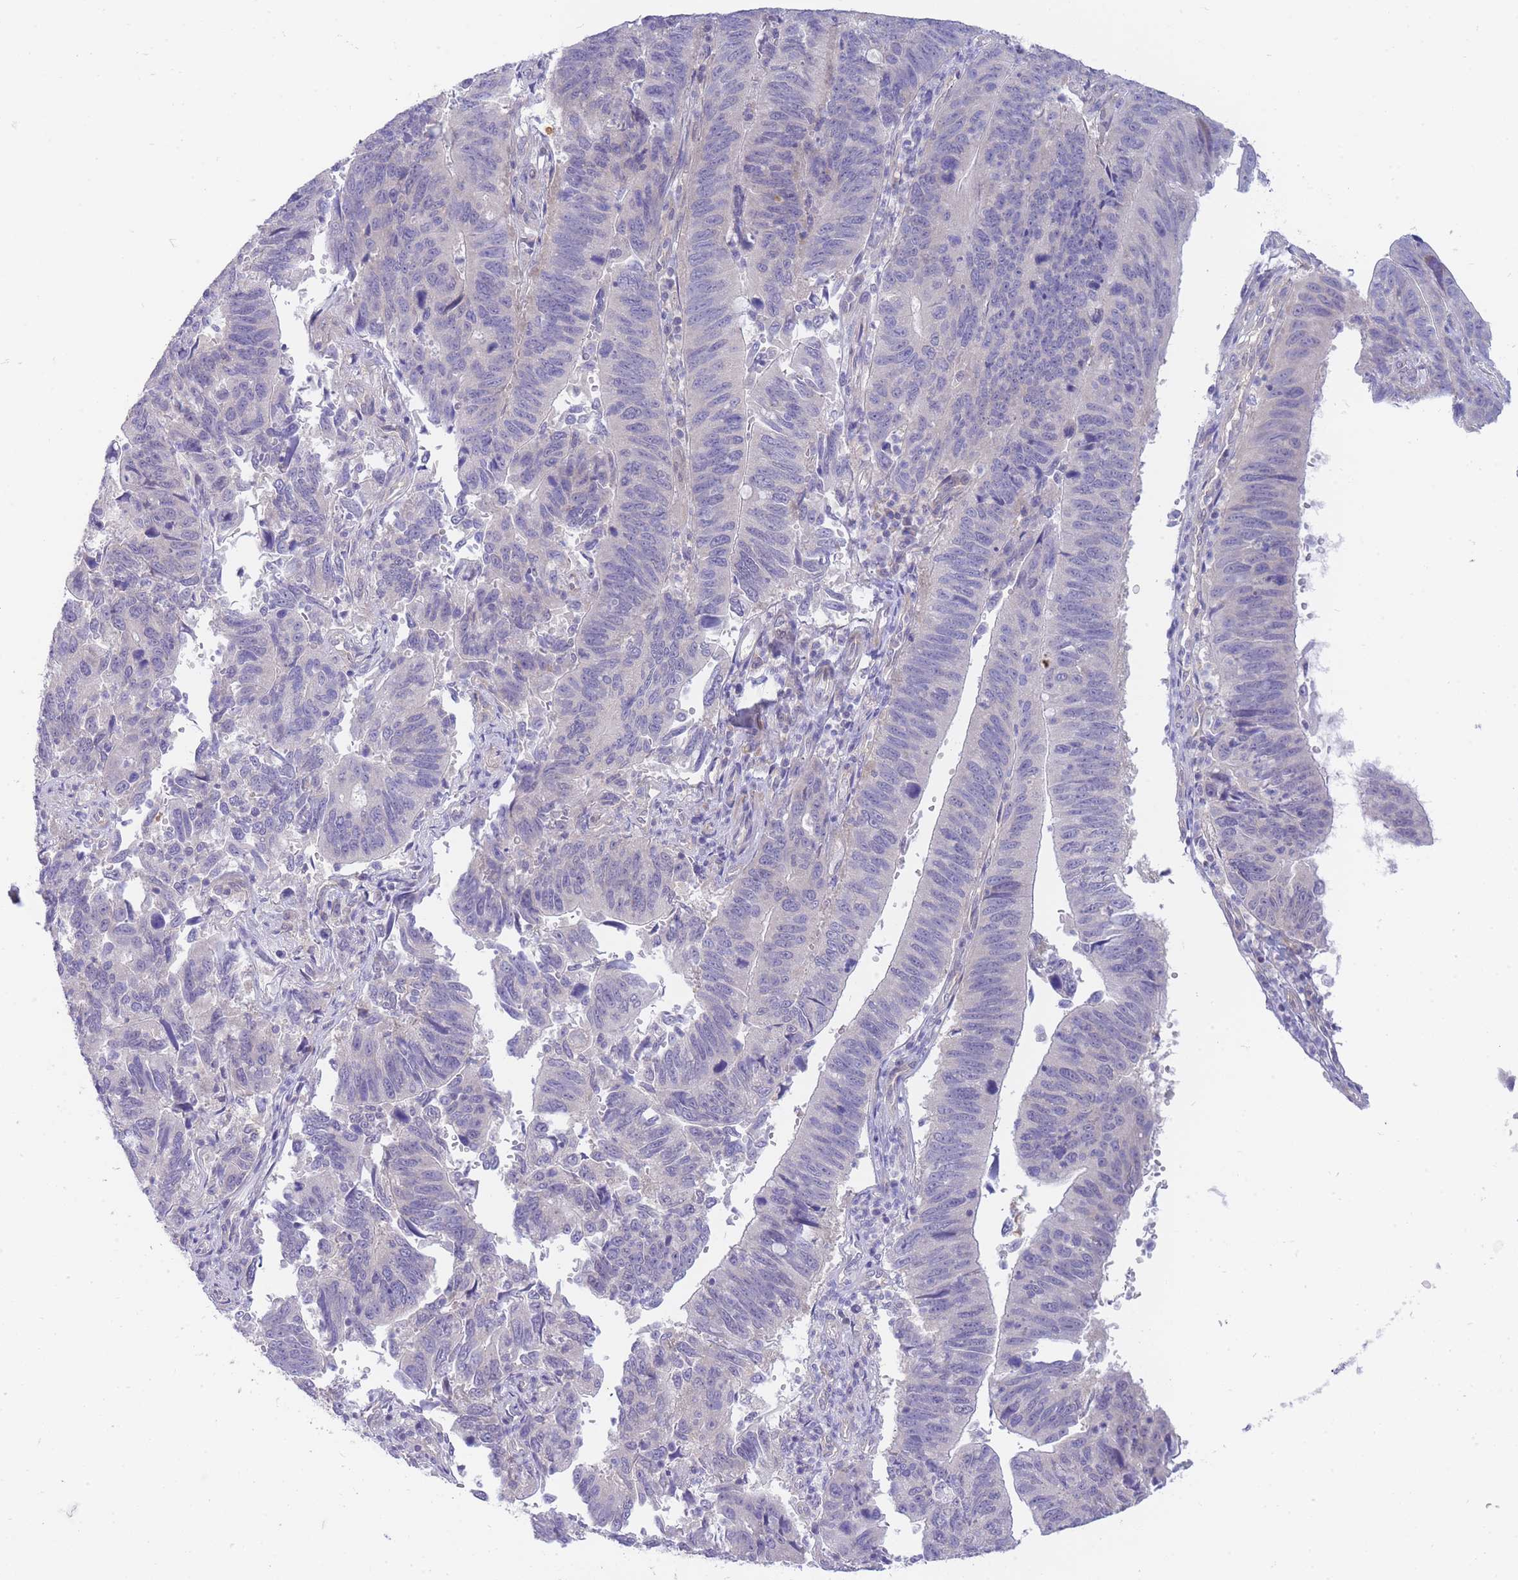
{"staining": {"intensity": "weak", "quantity": "25%-75%", "location": "cytoplasmic/membranous"}, "tissue": "stomach cancer", "cell_type": "Tumor cells", "image_type": "cancer", "snomed": [{"axis": "morphology", "description": "Adenocarcinoma, NOS"}, {"axis": "topography", "description": "Stomach"}], "caption": "Stomach adenocarcinoma was stained to show a protein in brown. There is low levels of weak cytoplasmic/membranous expression in approximately 25%-75% of tumor cells. The protein is shown in brown color, while the nuclei are stained blue.", "gene": "SUGT1", "patient": {"sex": "male", "age": 59}}